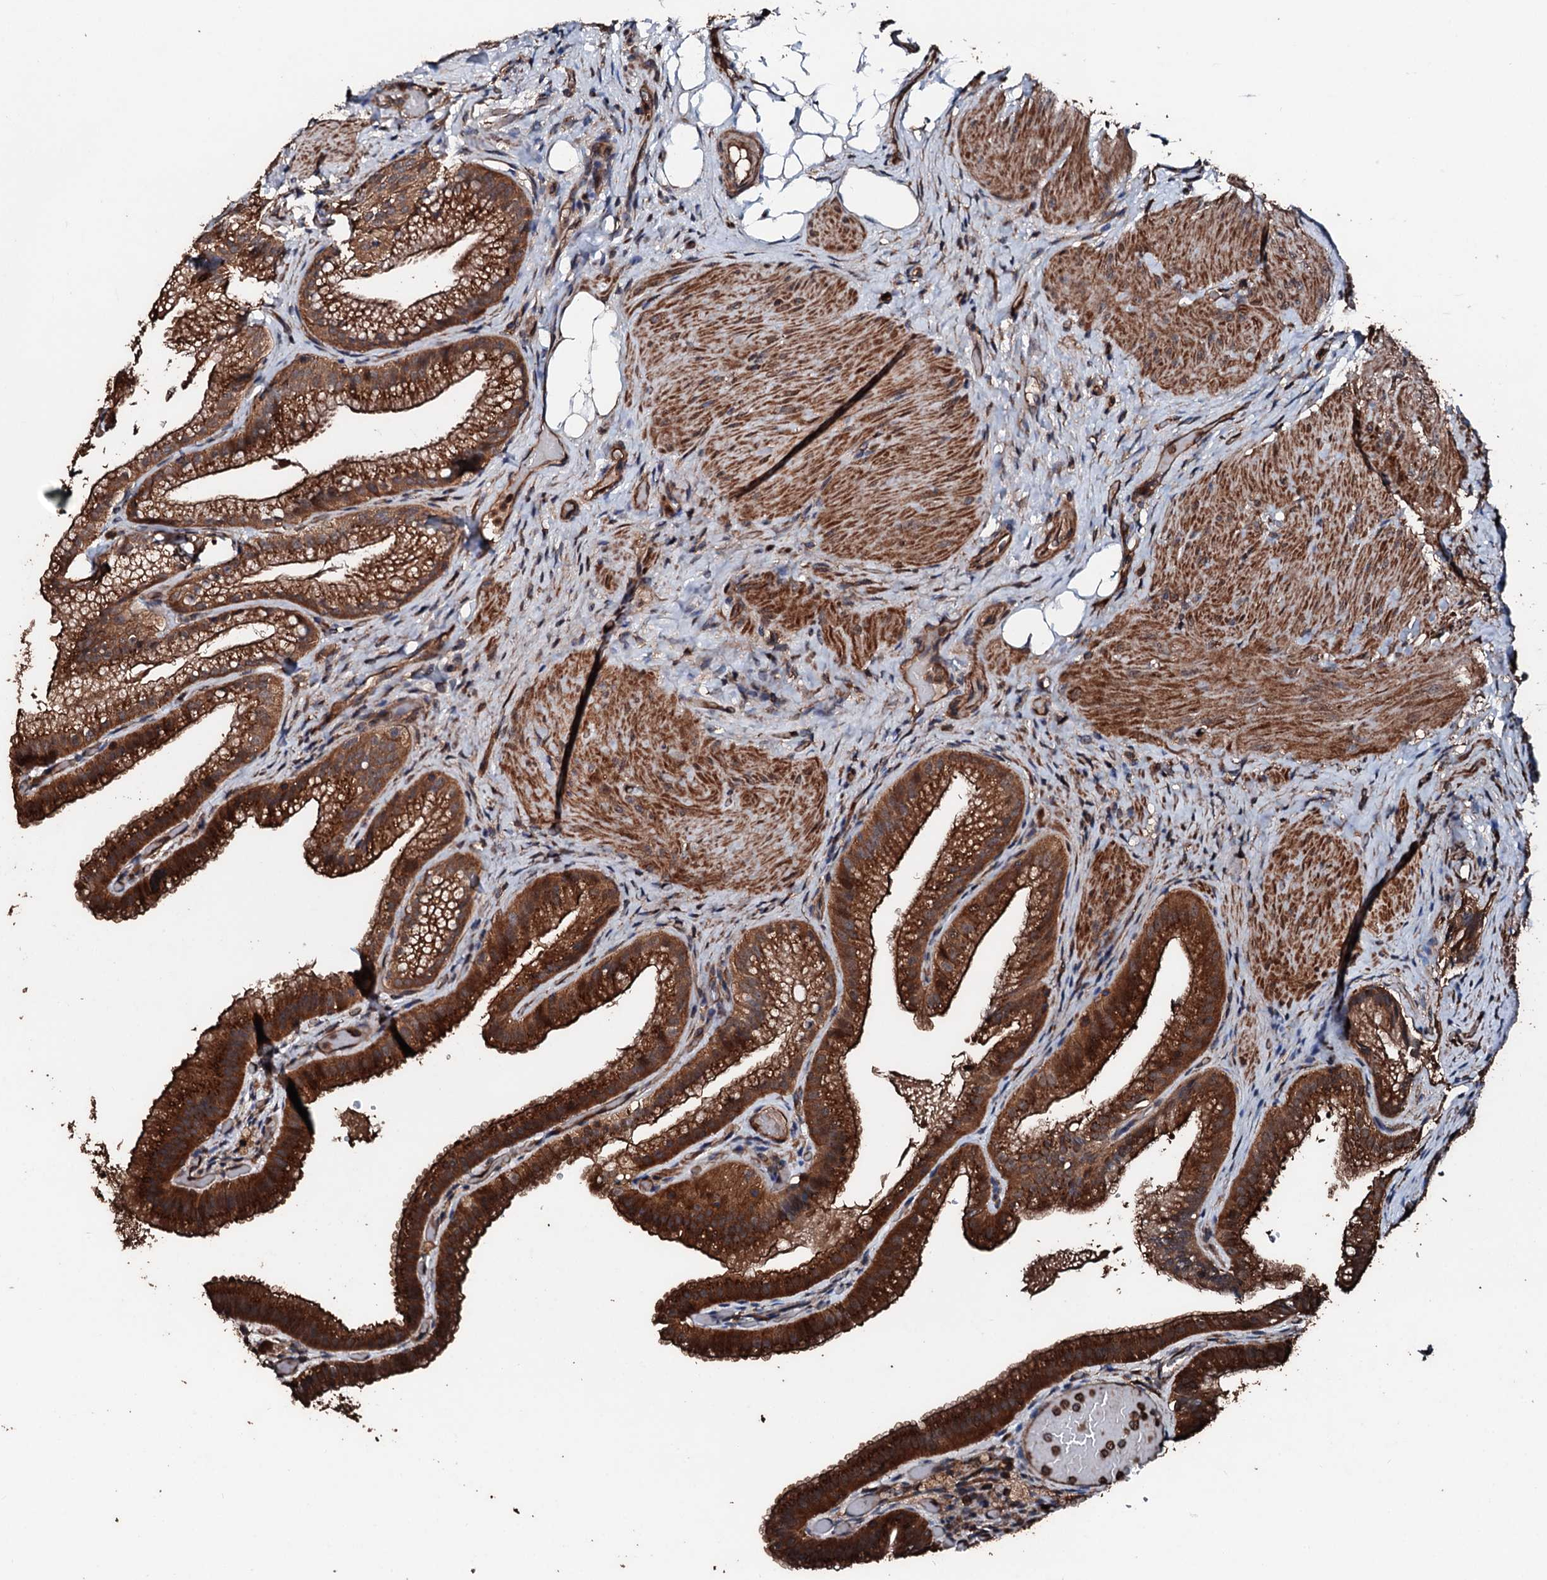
{"staining": {"intensity": "strong", "quantity": ">75%", "location": "cytoplasmic/membranous"}, "tissue": "gallbladder", "cell_type": "Glandular cells", "image_type": "normal", "snomed": [{"axis": "morphology", "description": "Normal tissue, NOS"}, {"axis": "morphology", "description": "Inflammation, NOS"}, {"axis": "topography", "description": "Gallbladder"}], "caption": "Normal gallbladder shows strong cytoplasmic/membranous positivity in approximately >75% of glandular cells (IHC, brightfield microscopy, high magnification)..", "gene": "KIF18A", "patient": {"sex": "male", "age": 51}}